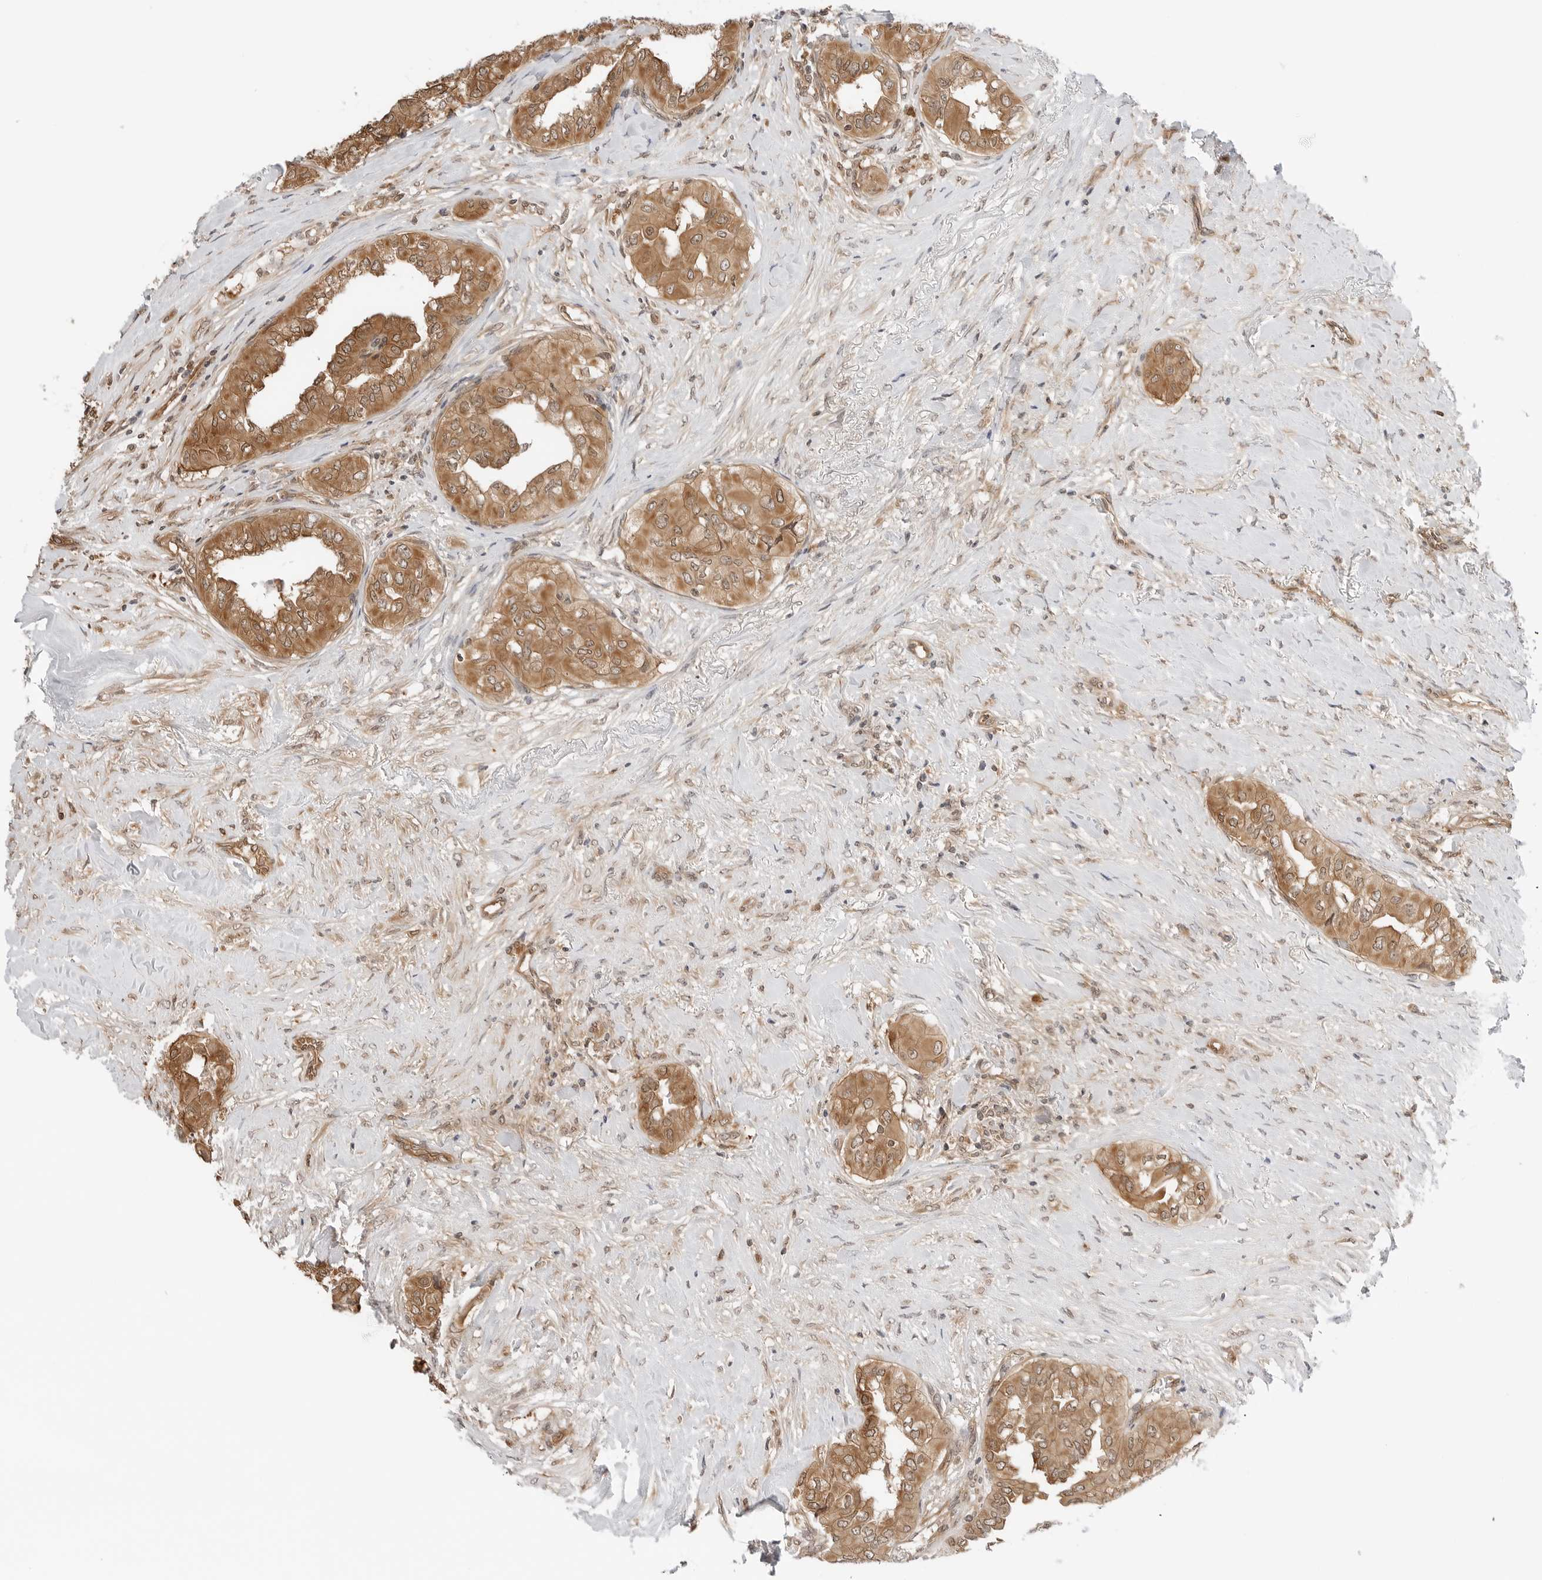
{"staining": {"intensity": "moderate", "quantity": ">75%", "location": "cytoplasmic/membranous,nuclear"}, "tissue": "thyroid cancer", "cell_type": "Tumor cells", "image_type": "cancer", "snomed": [{"axis": "morphology", "description": "Papillary adenocarcinoma, NOS"}, {"axis": "topography", "description": "Thyroid gland"}], "caption": "Thyroid papillary adenocarcinoma was stained to show a protein in brown. There is medium levels of moderate cytoplasmic/membranous and nuclear expression in about >75% of tumor cells.", "gene": "NUDC", "patient": {"sex": "female", "age": 59}}